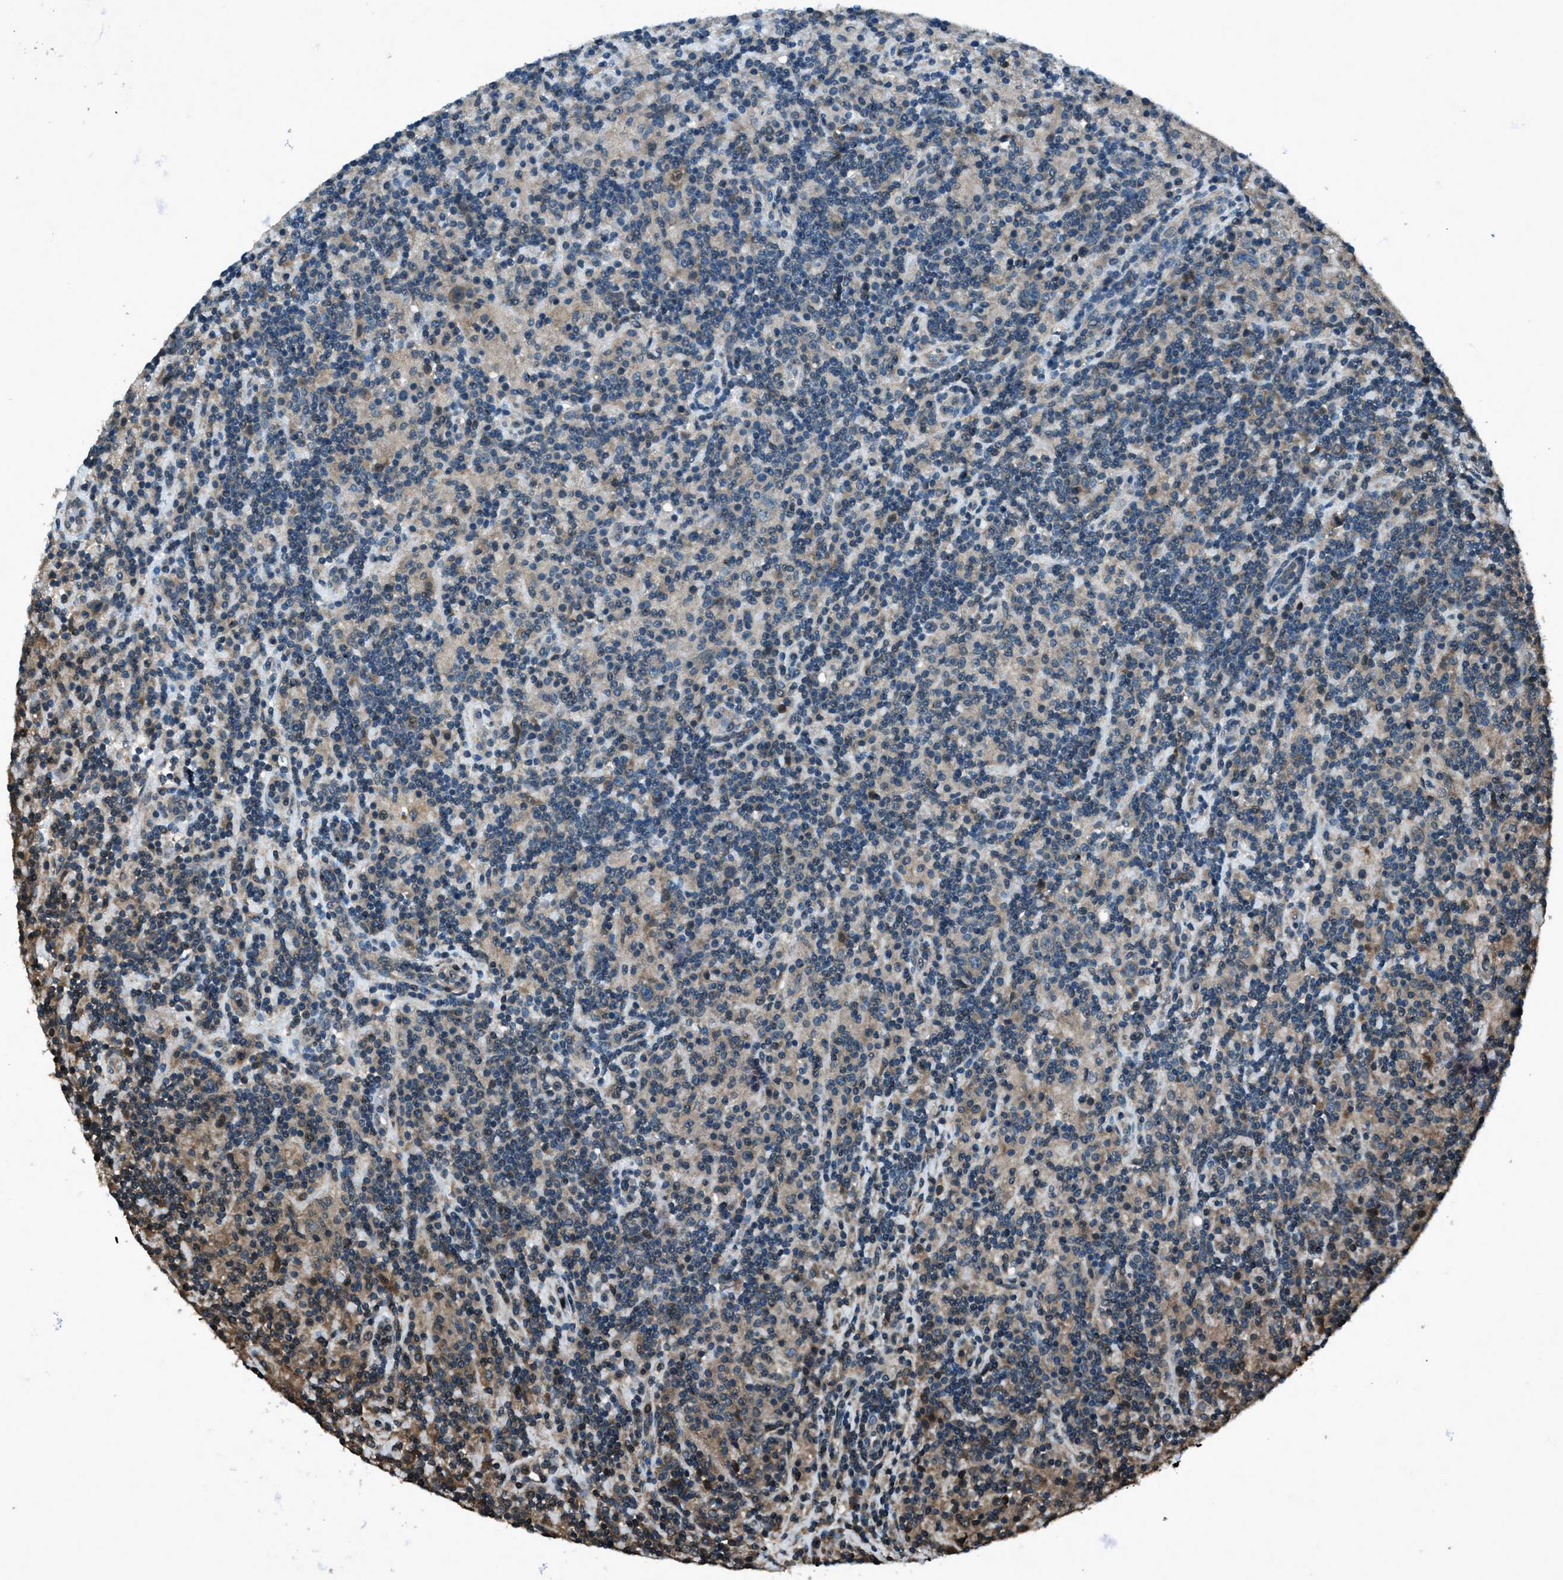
{"staining": {"intensity": "weak", "quantity": "25%-75%", "location": "cytoplasmic/membranous"}, "tissue": "lymphoma", "cell_type": "Tumor cells", "image_type": "cancer", "snomed": [{"axis": "morphology", "description": "Hodgkin's disease, NOS"}, {"axis": "topography", "description": "Lymph node"}], "caption": "Lymphoma tissue demonstrates weak cytoplasmic/membranous staining in about 25%-75% of tumor cells, visualized by immunohistochemistry. The protein of interest is shown in brown color, while the nuclei are stained blue.", "gene": "TRIM4", "patient": {"sex": "male", "age": 70}}